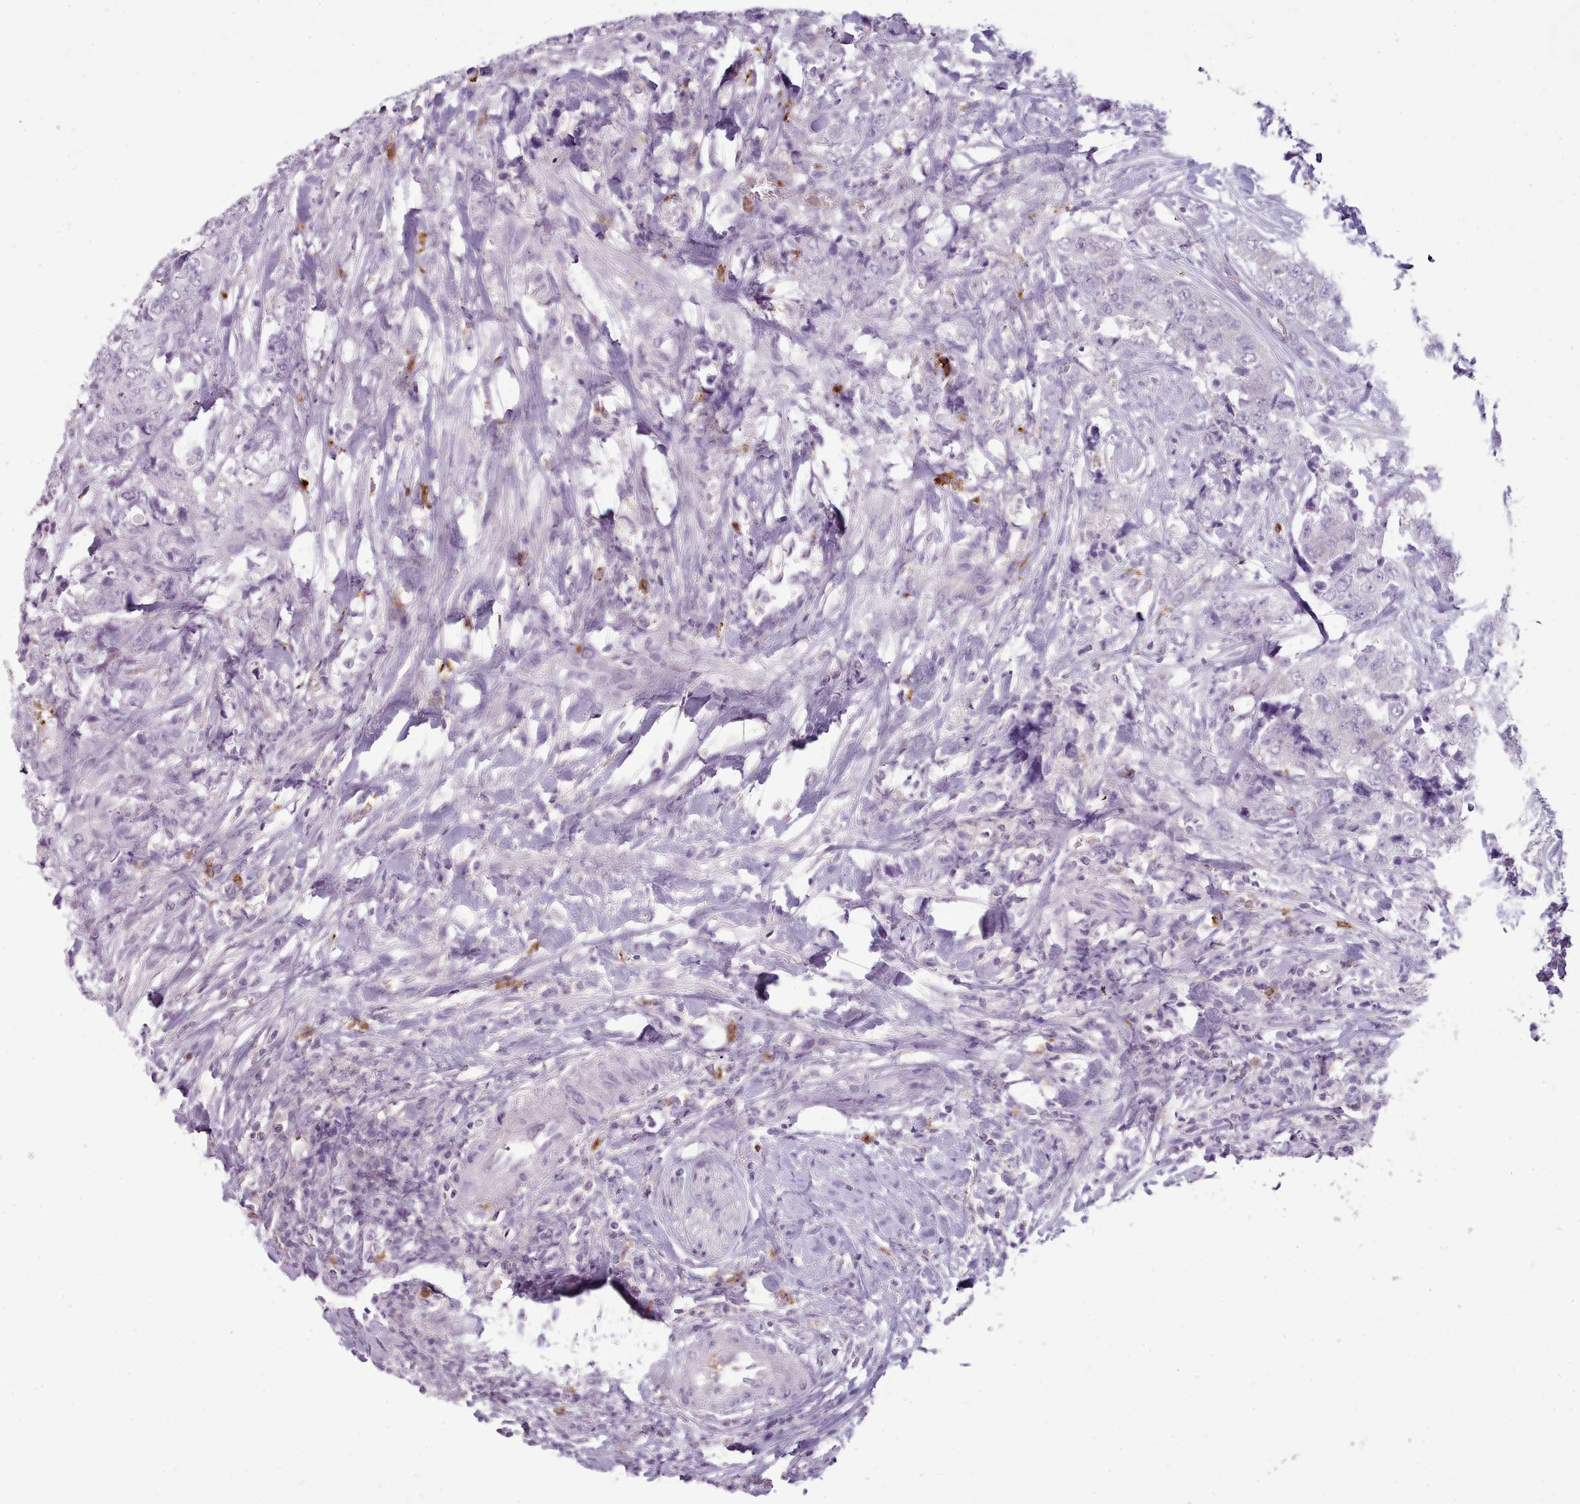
{"staining": {"intensity": "negative", "quantity": "none", "location": "none"}, "tissue": "urothelial cancer", "cell_type": "Tumor cells", "image_type": "cancer", "snomed": [{"axis": "morphology", "description": "Urothelial carcinoma, High grade"}, {"axis": "topography", "description": "Urinary bladder"}], "caption": "DAB (3,3'-diaminobenzidine) immunohistochemical staining of urothelial carcinoma (high-grade) reveals no significant expression in tumor cells.", "gene": "NDST2", "patient": {"sex": "female", "age": 78}}